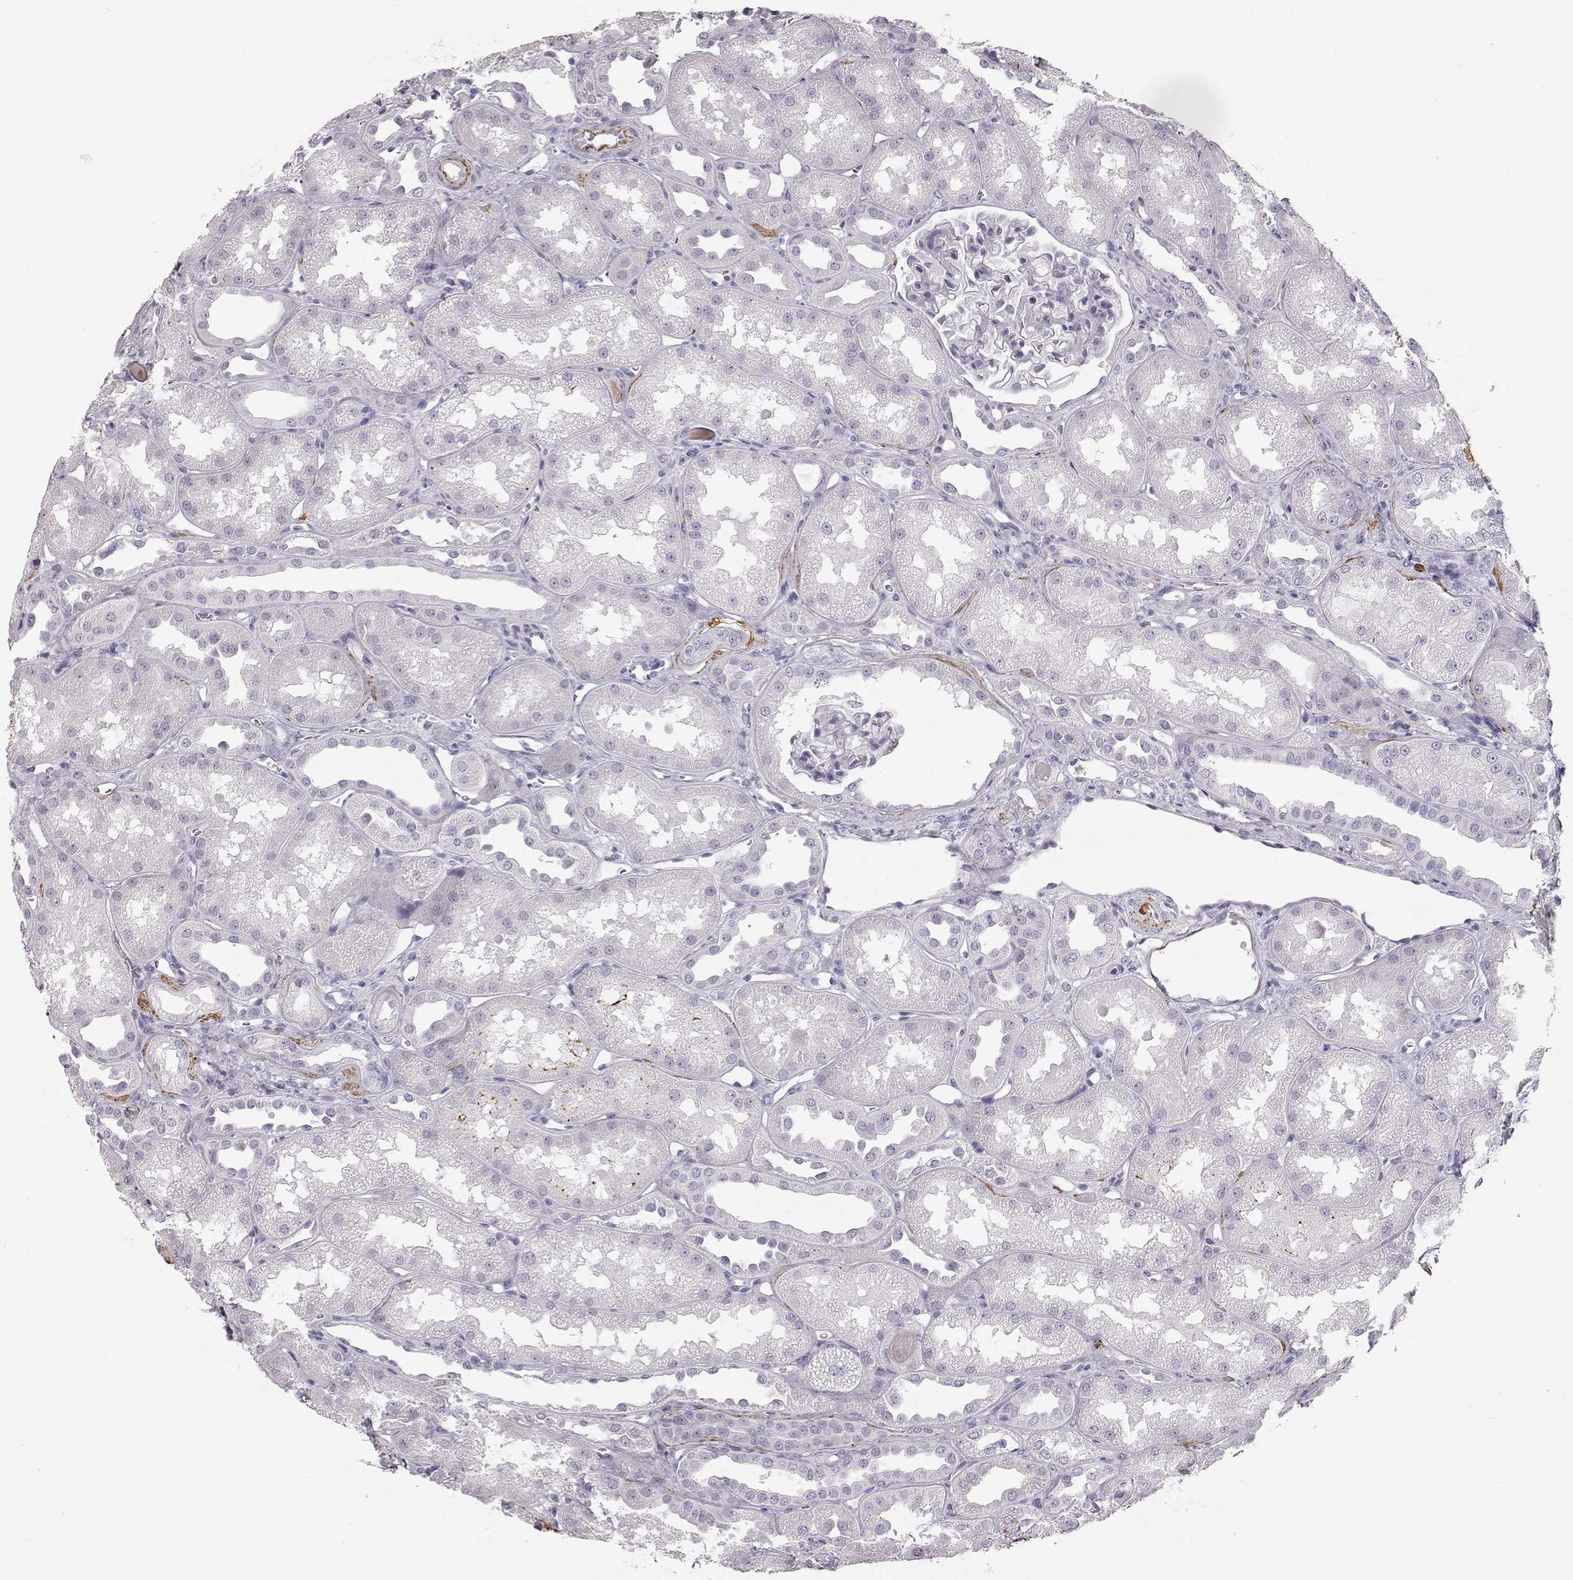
{"staining": {"intensity": "negative", "quantity": "none", "location": "none"}, "tissue": "kidney", "cell_type": "Cells in glomeruli", "image_type": "normal", "snomed": [{"axis": "morphology", "description": "Normal tissue, NOS"}, {"axis": "topography", "description": "Kidney"}], "caption": "Immunohistochemistry photomicrograph of benign kidney stained for a protein (brown), which shows no expression in cells in glomeruli.", "gene": "KRTAP16", "patient": {"sex": "male", "age": 61}}